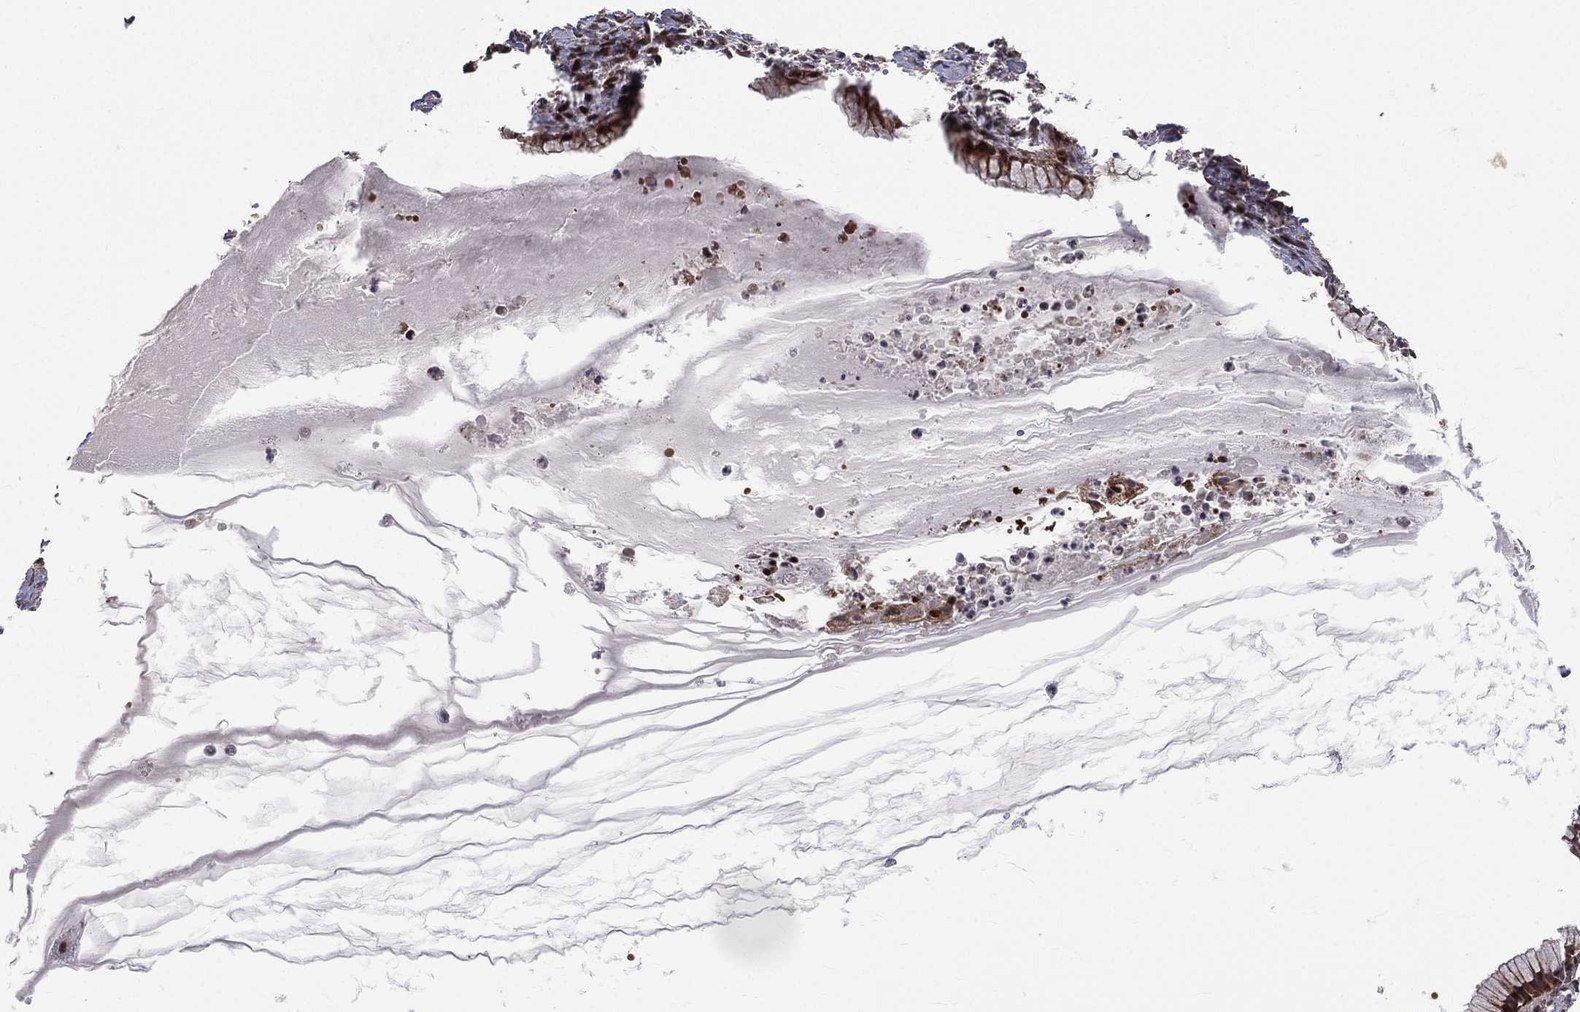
{"staining": {"intensity": "strong", "quantity": ">75%", "location": "cytoplasmic/membranous,nuclear"}, "tissue": "ovarian cancer", "cell_type": "Tumor cells", "image_type": "cancer", "snomed": [{"axis": "morphology", "description": "Cystadenocarcinoma, mucinous, NOS"}, {"axis": "topography", "description": "Ovary"}], "caption": "High-magnification brightfield microscopy of ovarian mucinous cystadenocarcinoma stained with DAB (brown) and counterstained with hematoxylin (blue). tumor cells exhibit strong cytoplasmic/membranous and nuclear positivity is appreciated in about>75% of cells. (Brightfield microscopy of DAB IHC at high magnification).", "gene": "MDM2", "patient": {"sex": "female", "age": 41}}